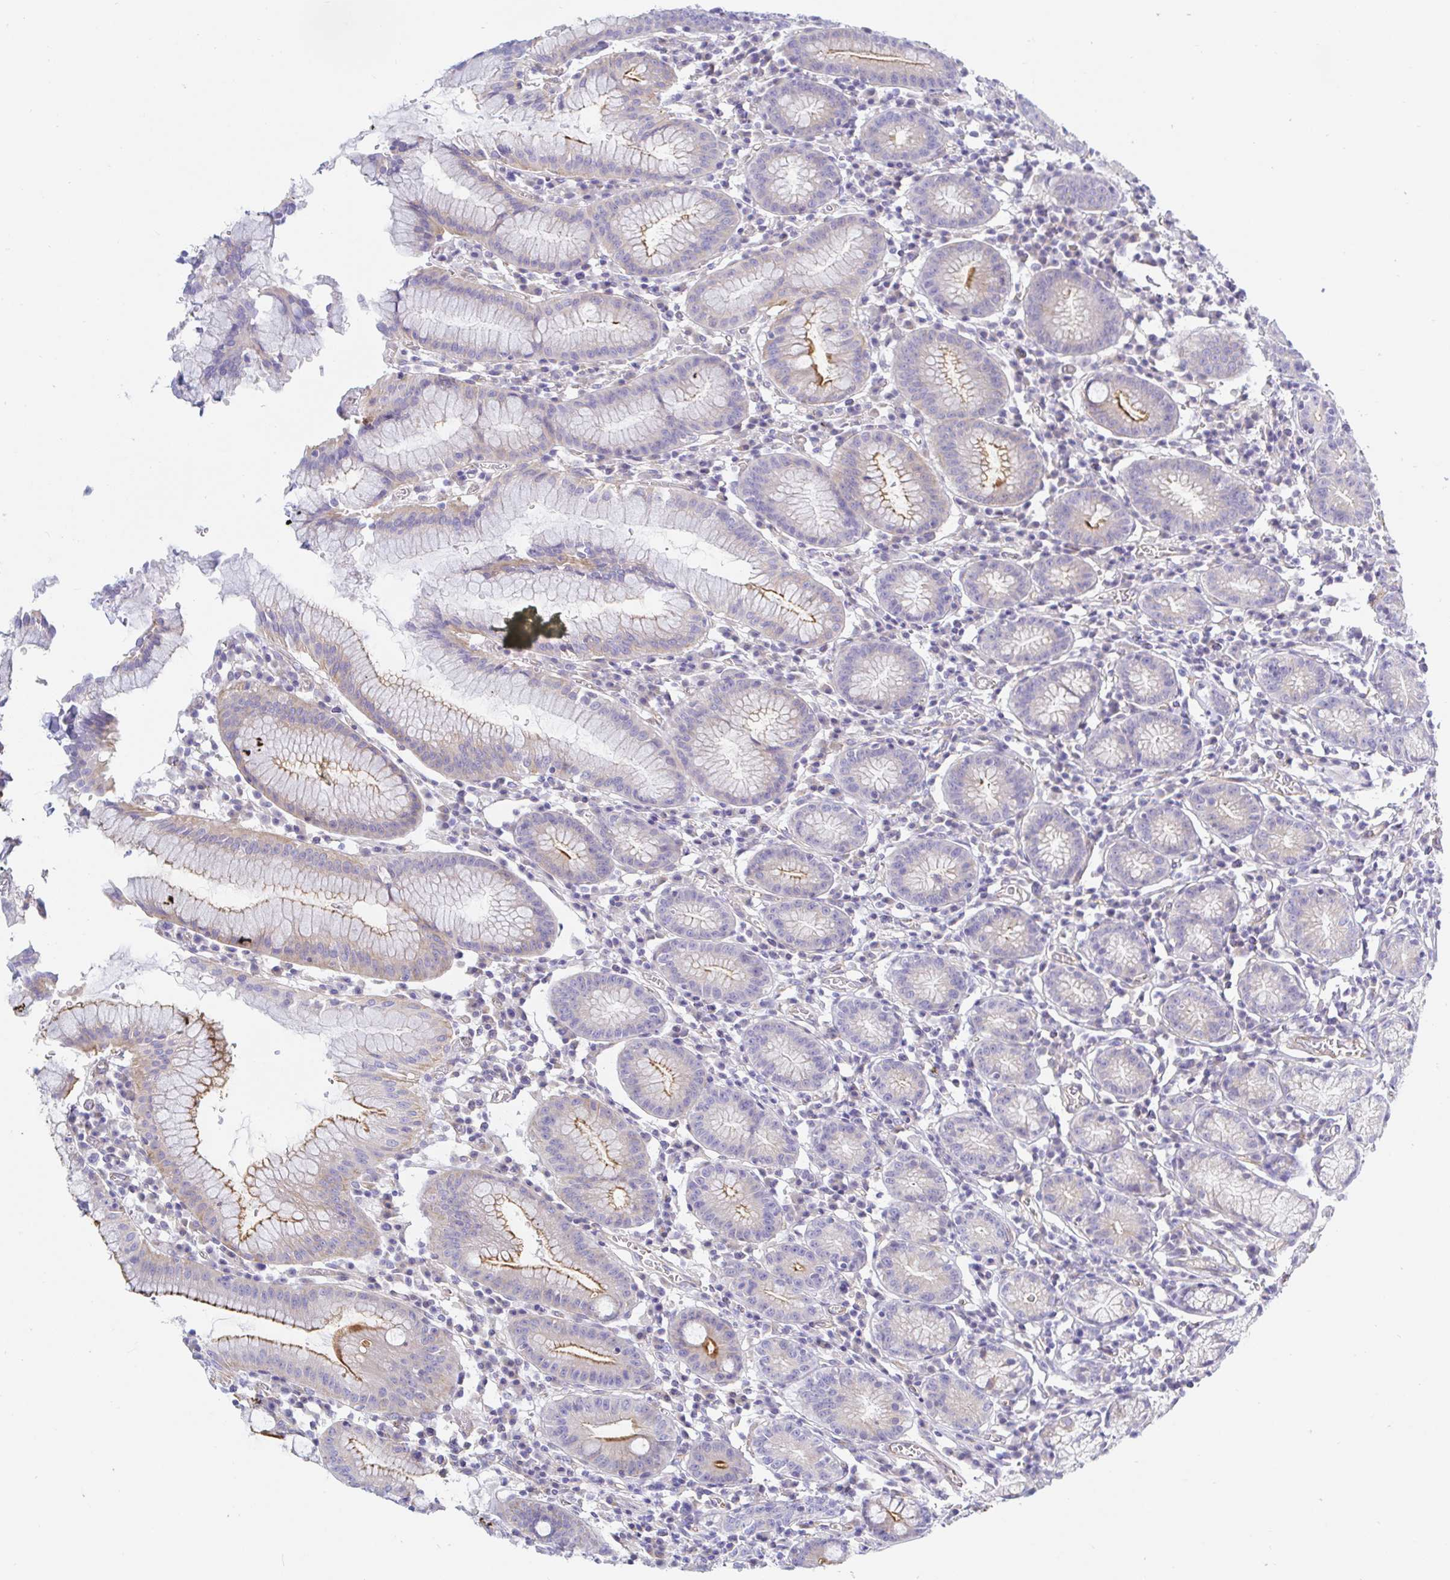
{"staining": {"intensity": "moderate", "quantity": "<25%", "location": "cytoplasmic/membranous"}, "tissue": "stomach", "cell_type": "Glandular cells", "image_type": "normal", "snomed": [{"axis": "morphology", "description": "Normal tissue, NOS"}, {"axis": "topography", "description": "Stomach"}], "caption": "IHC micrograph of normal stomach: stomach stained using immunohistochemistry reveals low levels of moderate protein expression localized specifically in the cytoplasmic/membranous of glandular cells, appearing as a cytoplasmic/membranous brown color.", "gene": "ARL4D", "patient": {"sex": "male", "age": 55}}